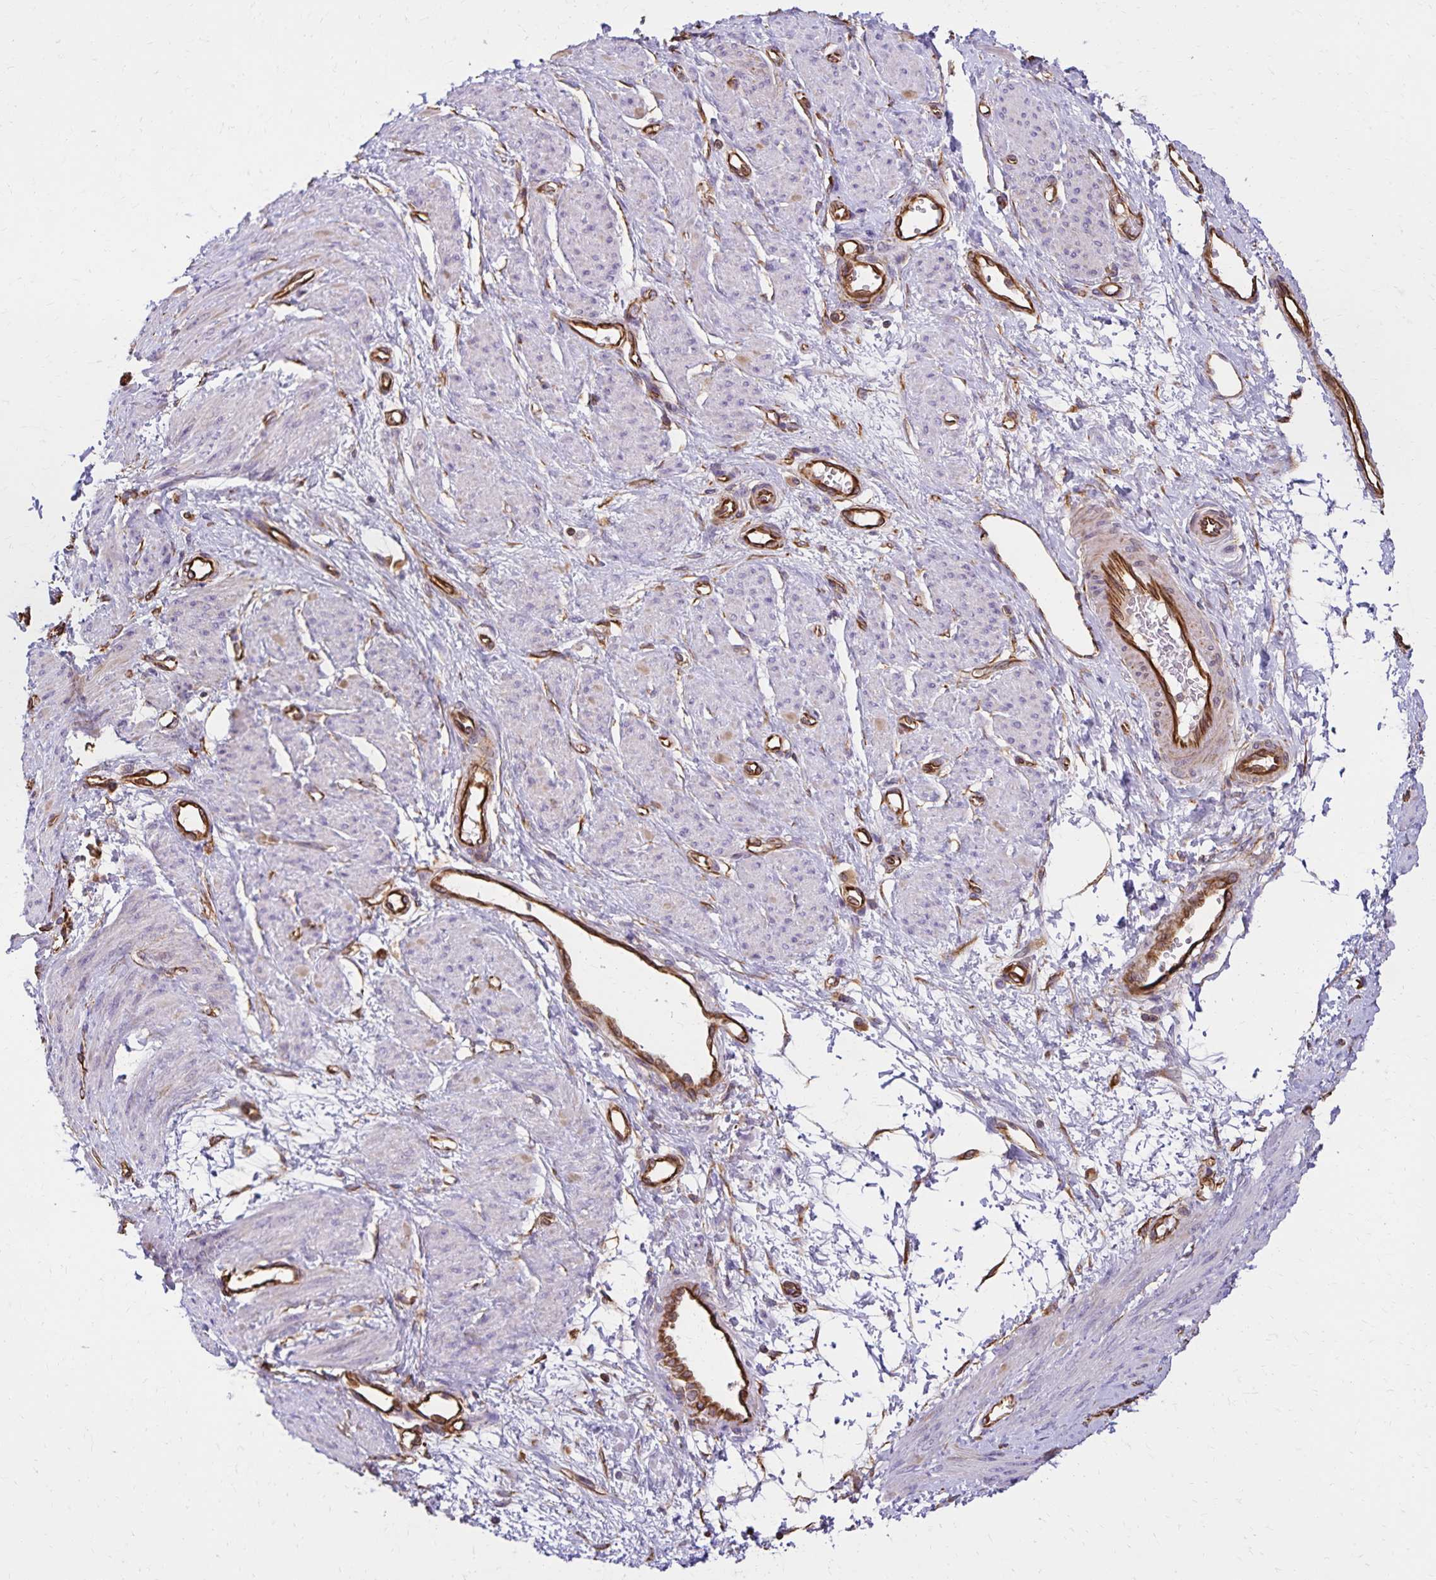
{"staining": {"intensity": "negative", "quantity": "none", "location": "none"}, "tissue": "smooth muscle", "cell_type": "Smooth muscle cells", "image_type": "normal", "snomed": [{"axis": "morphology", "description": "Normal tissue, NOS"}, {"axis": "topography", "description": "Smooth muscle"}, {"axis": "topography", "description": "Uterus"}], "caption": "DAB (3,3'-diaminobenzidine) immunohistochemical staining of unremarkable human smooth muscle exhibits no significant staining in smooth muscle cells.", "gene": "TRPV6", "patient": {"sex": "female", "age": 39}}